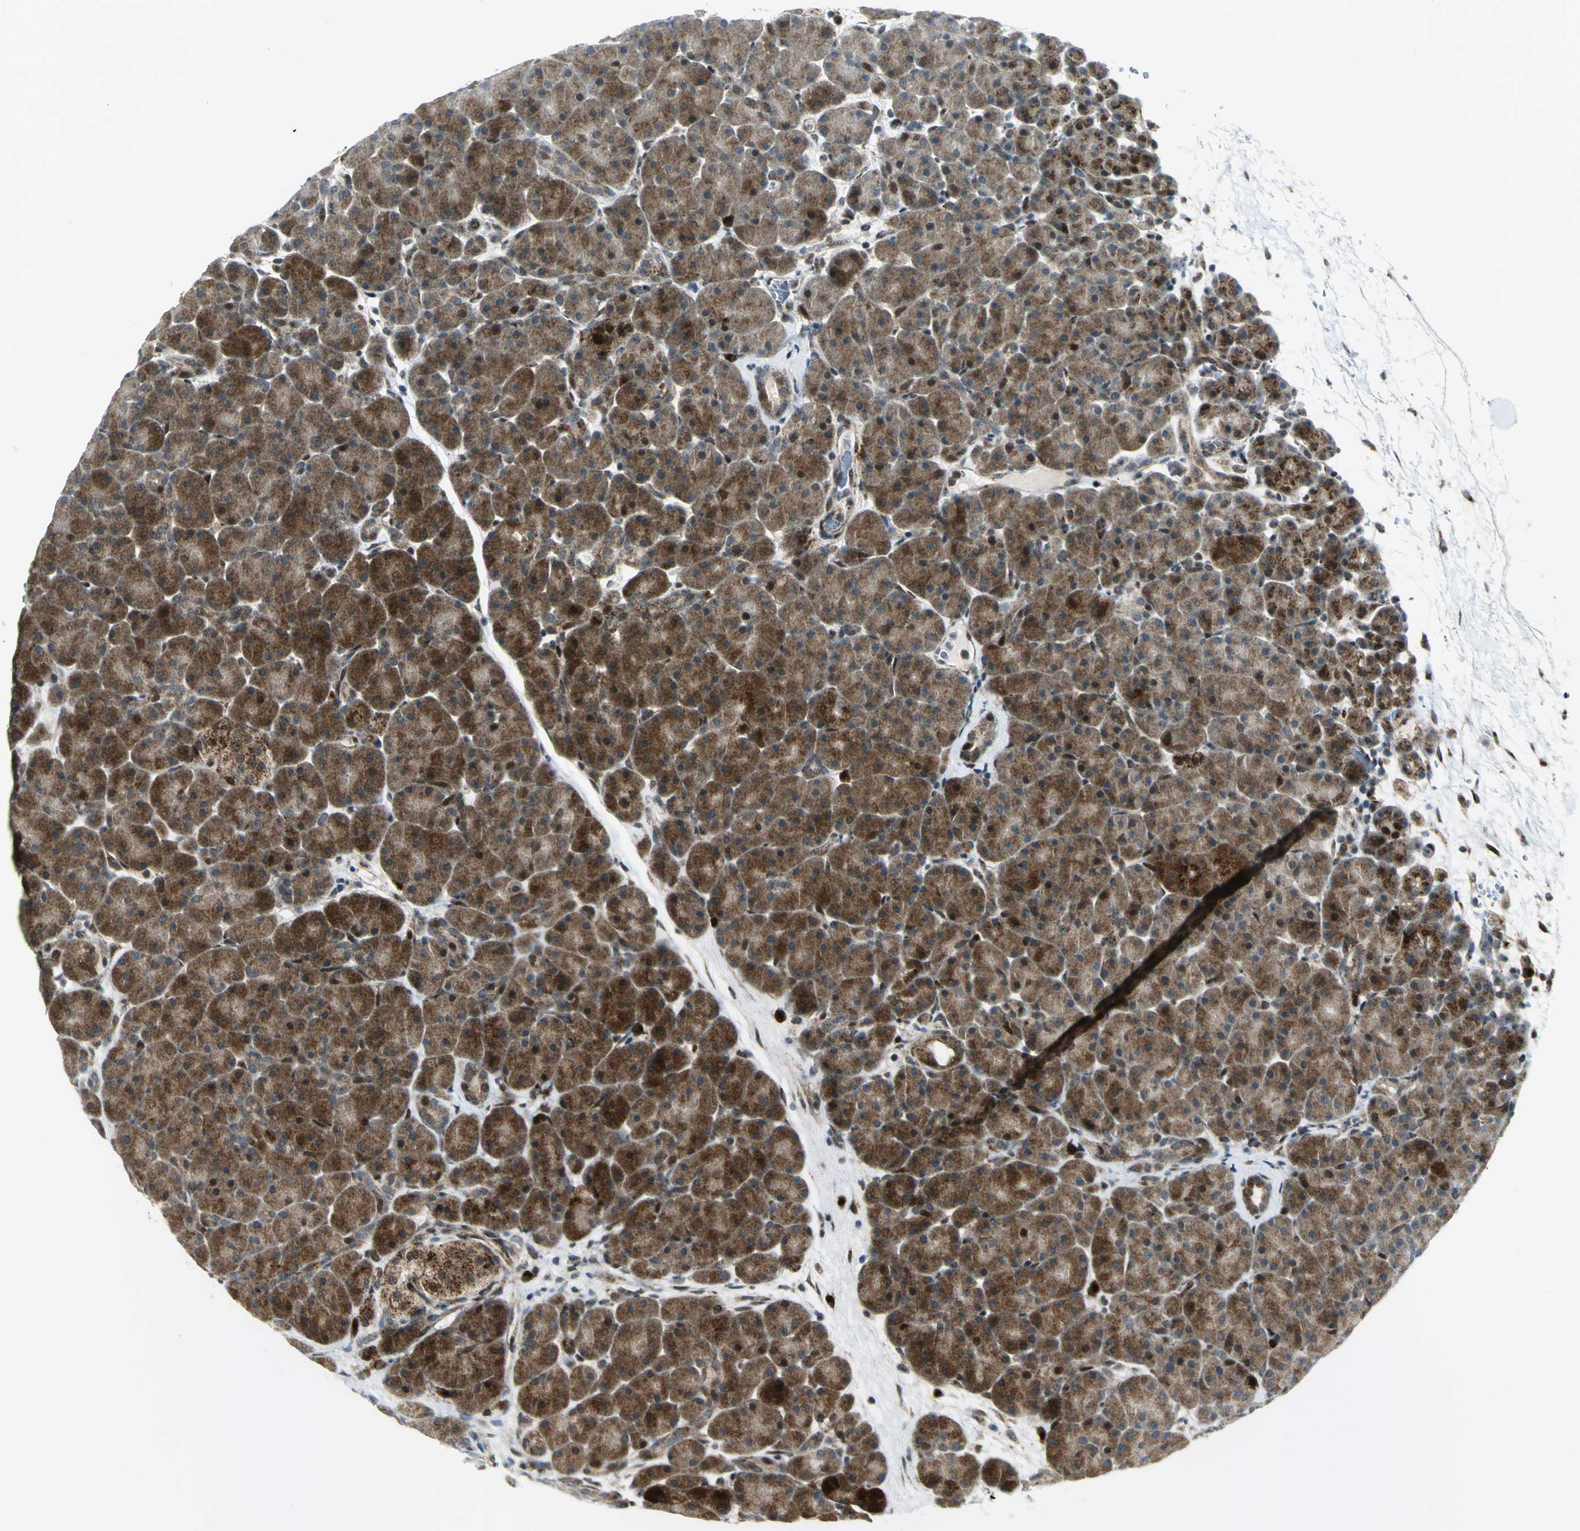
{"staining": {"intensity": "moderate", "quantity": ">75%", "location": "cytoplasmic/membranous"}, "tissue": "pancreas", "cell_type": "Exocrine glandular cells", "image_type": "normal", "snomed": [{"axis": "morphology", "description": "Normal tissue, NOS"}, {"axis": "topography", "description": "Pancreas"}], "caption": "Pancreas stained with IHC displays moderate cytoplasmic/membranous expression in about >75% of exocrine glandular cells. Immunohistochemistry (ihc) stains the protein in brown and the nuclei are stained blue.", "gene": "ATP6V1A", "patient": {"sex": "male", "age": 66}}